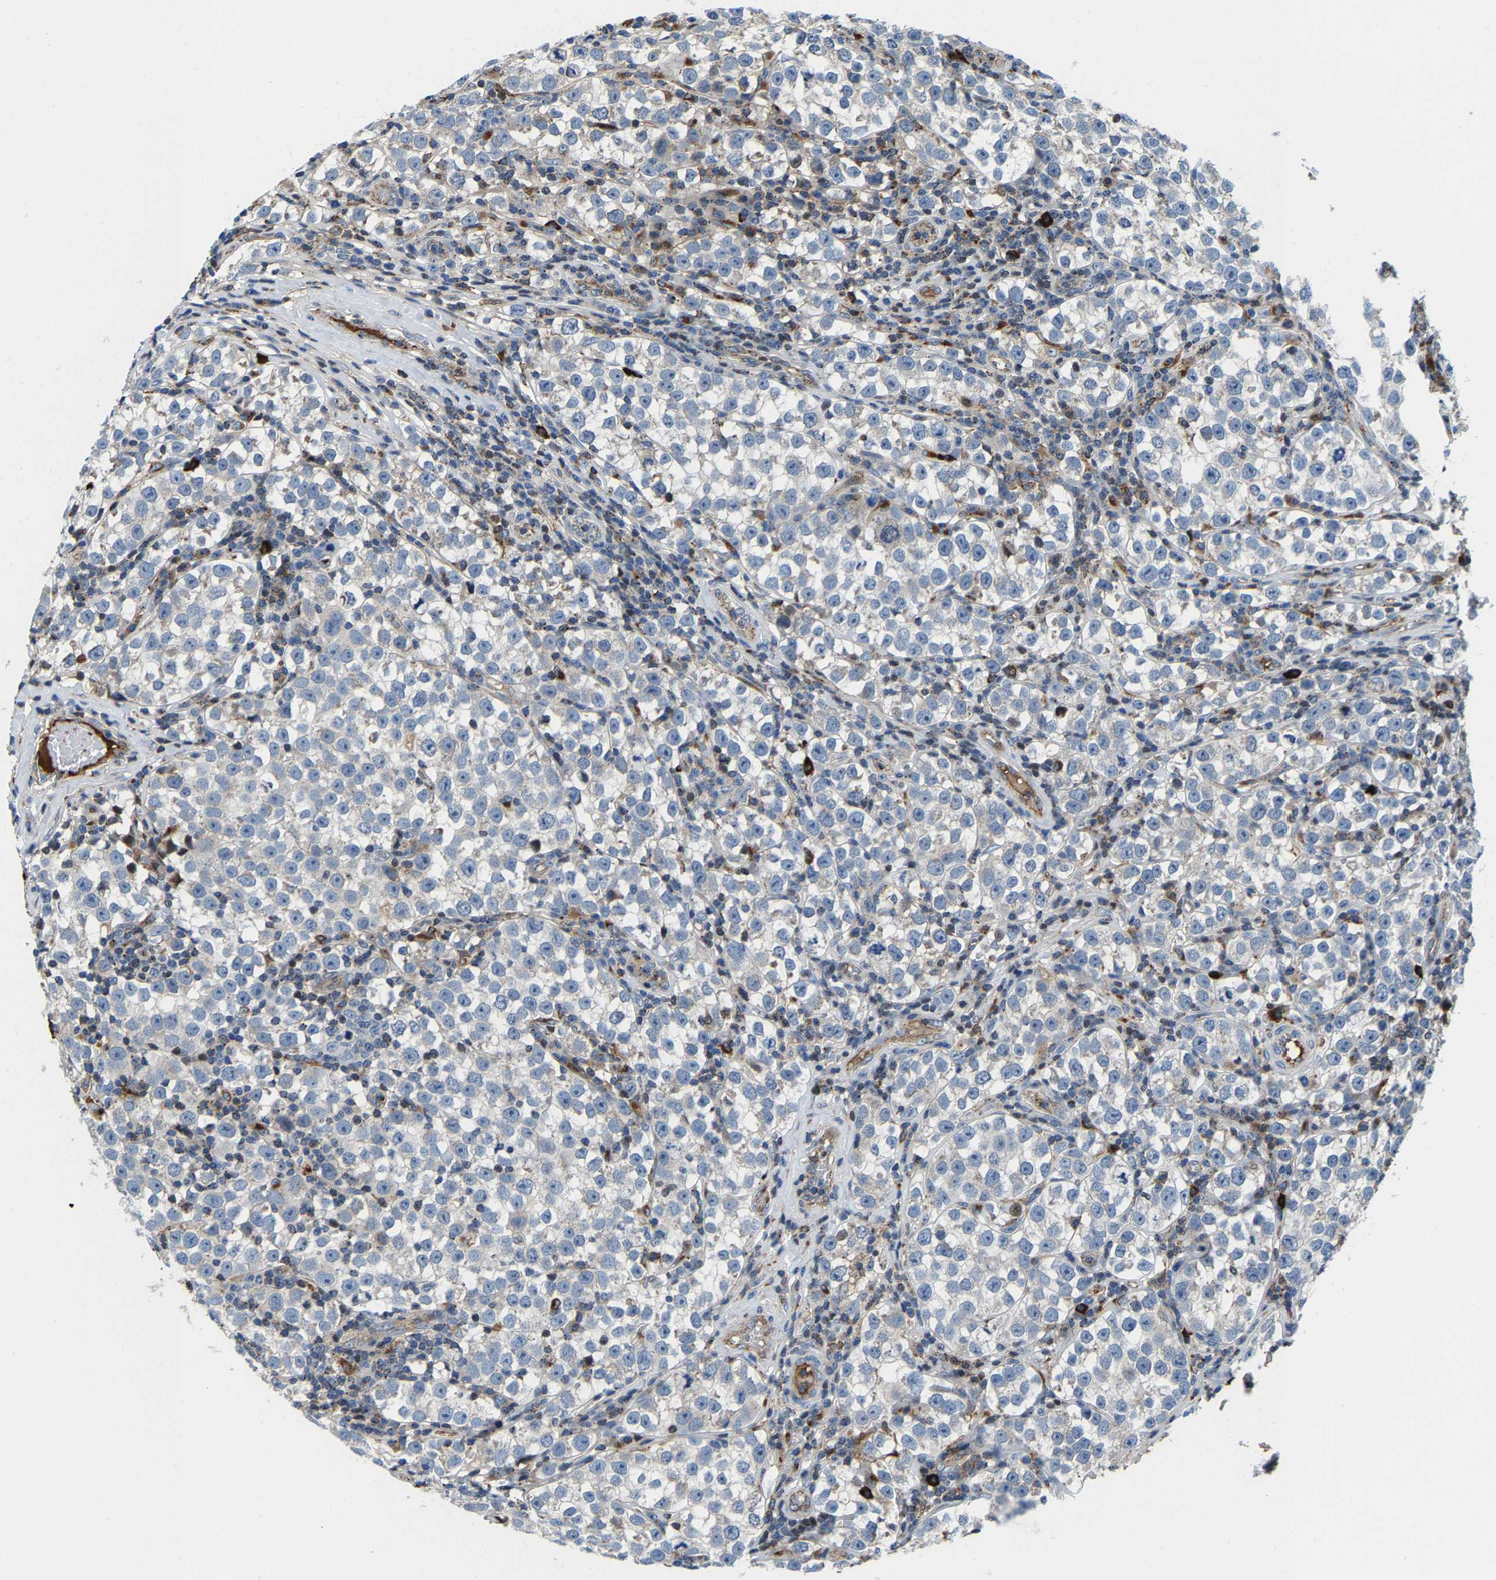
{"staining": {"intensity": "negative", "quantity": "none", "location": "none"}, "tissue": "testis cancer", "cell_type": "Tumor cells", "image_type": "cancer", "snomed": [{"axis": "morphology", "description": "Normal tissue, NOS"}, {"axis": "morphology", "description": "Seminoma, NOS"}, {"axis": "topography", "description": "Testis"}], "caption": "Tumor cells are negative for protein expression in human testis cancer. (Stains: DAB immunohistochemistry (IHC) with hematoxylin counter stain, Microscopy: brightfield microscopy at high magnification).", "gene": "DPP7", "patient": {"sex": "male", "age": 43}}